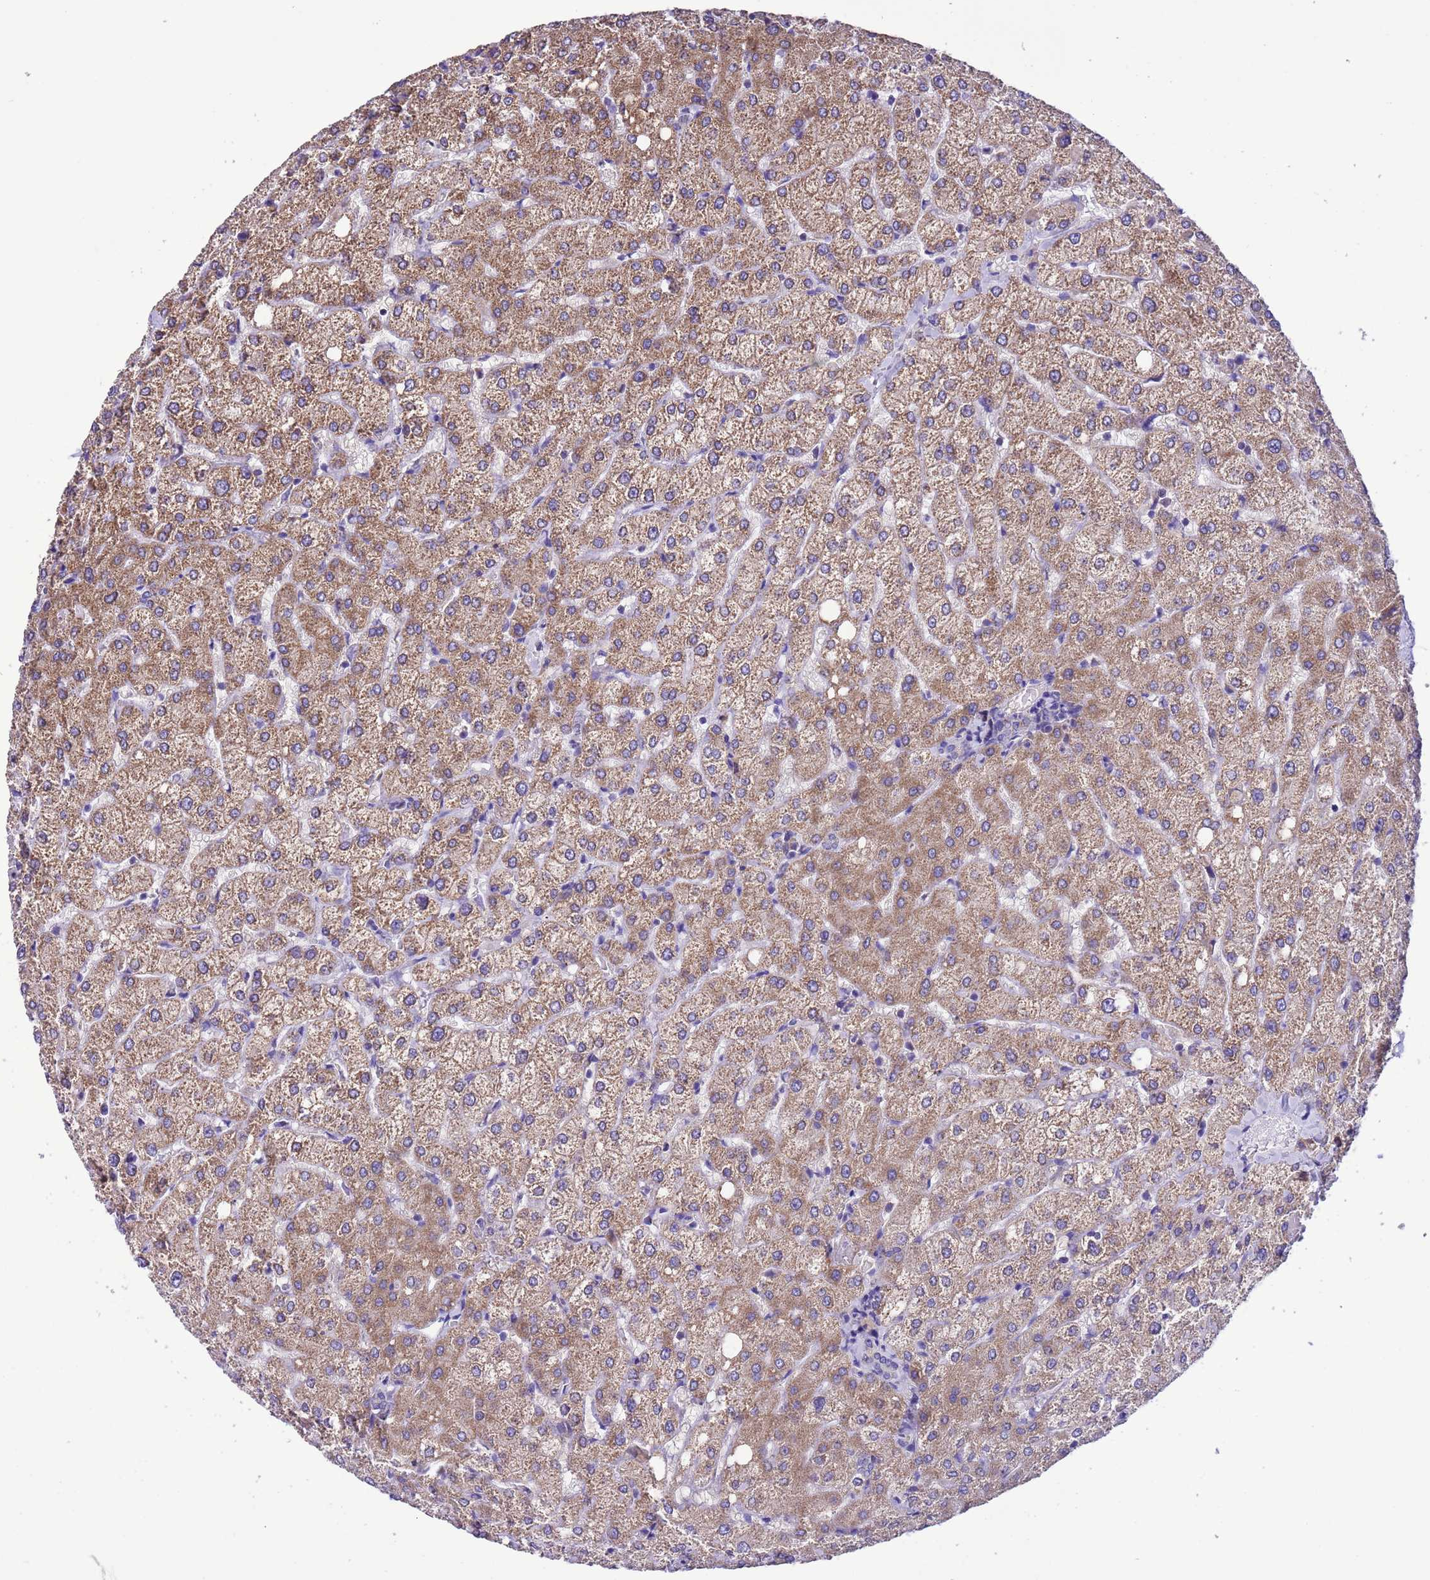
{"staining": {"intensity": "negative", "quantity": "none", "location": "none"}, "tissue": "liver", "cell_type": "Cholangiocytes", "image_type": "normal", "snomed": [{"axis": "morphology", "description": "Normal tissue, NOS"}, {"axis": "topography", "description": "Liver"}], "caption": "This is an IHC image of benign human liver. There is no positivity in cholangiocytes.", "gene": "CCDC191", "patient": {"sex": "female", "age": 54}}